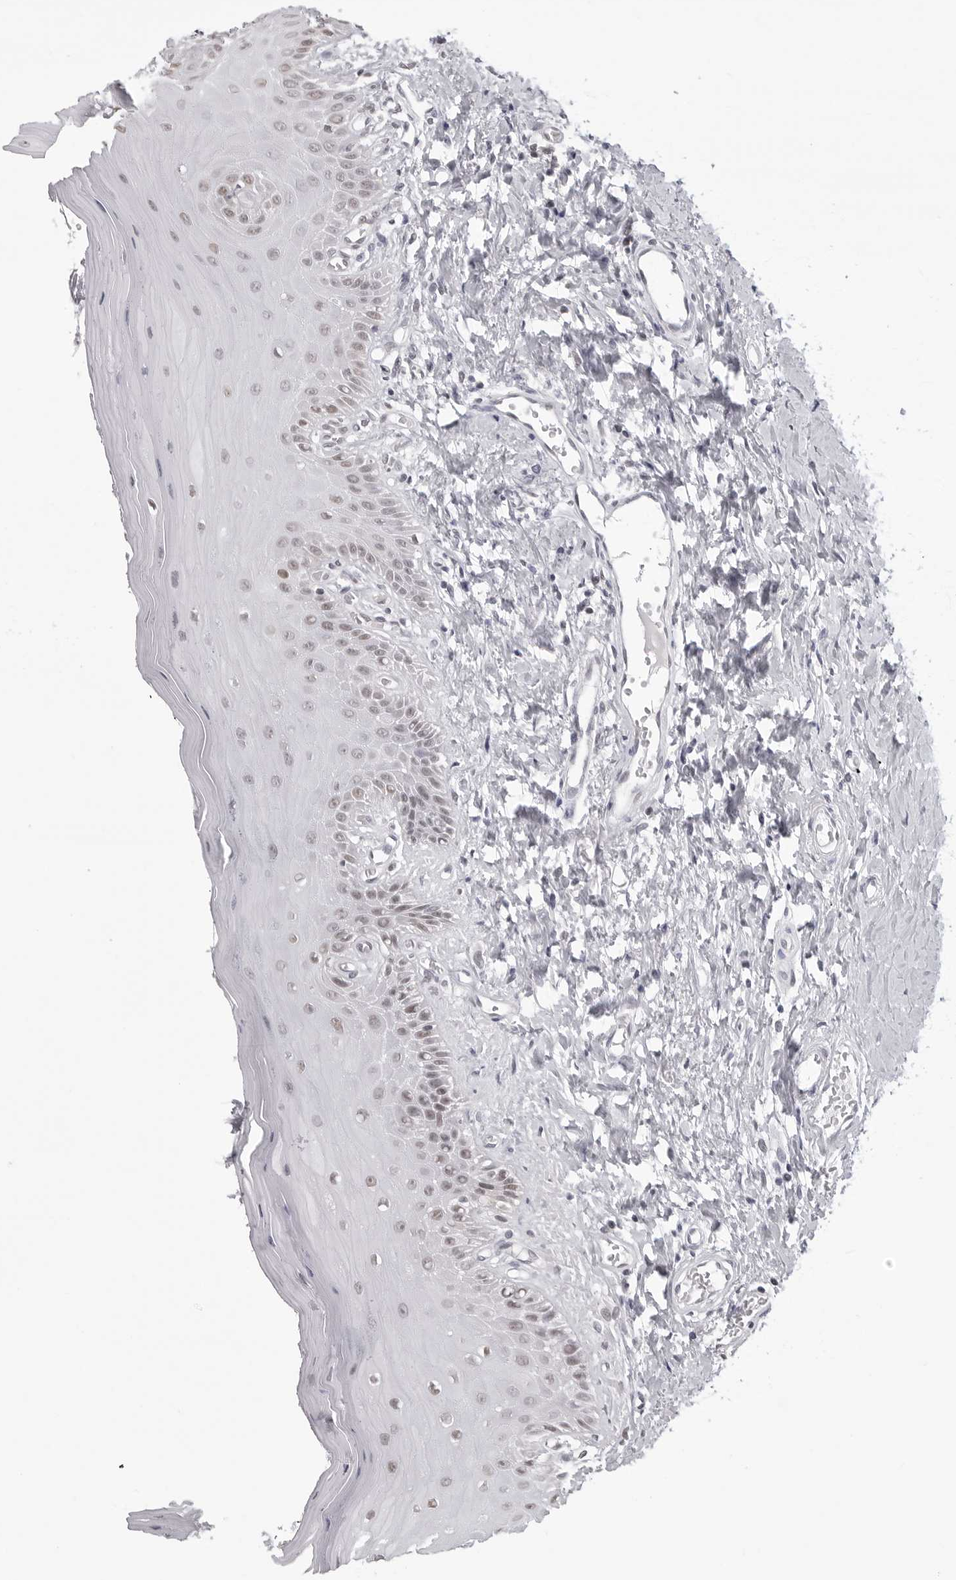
{"staining": {"intensity": "weak", "quantity": "25%-75%", "location": "nuclear"}, "tissue": "oral mucosa", "cell_type": "Squamous epithelial cells", "image_type": "normal", "snomed": [{"axis": "morphology", "description": "Normal tissue, NOS"}, {"axis": "topography", "description": "Oral tissue"}], "caption": "A high-resolution photomicrograph shows immunohistochemistry staining of unremarkable oral mucosa, which displays weak nuclear positivity in approximately 25%-75% of squamous epithelial cells. Using DAB (3,3'-diaminobenzidine) (brown) and hematoxylin (blue) stains, captured at high magnification using brightfield microscopy.", "gene": "PHF3", "patient": {"sex": "male", "age": 66}}